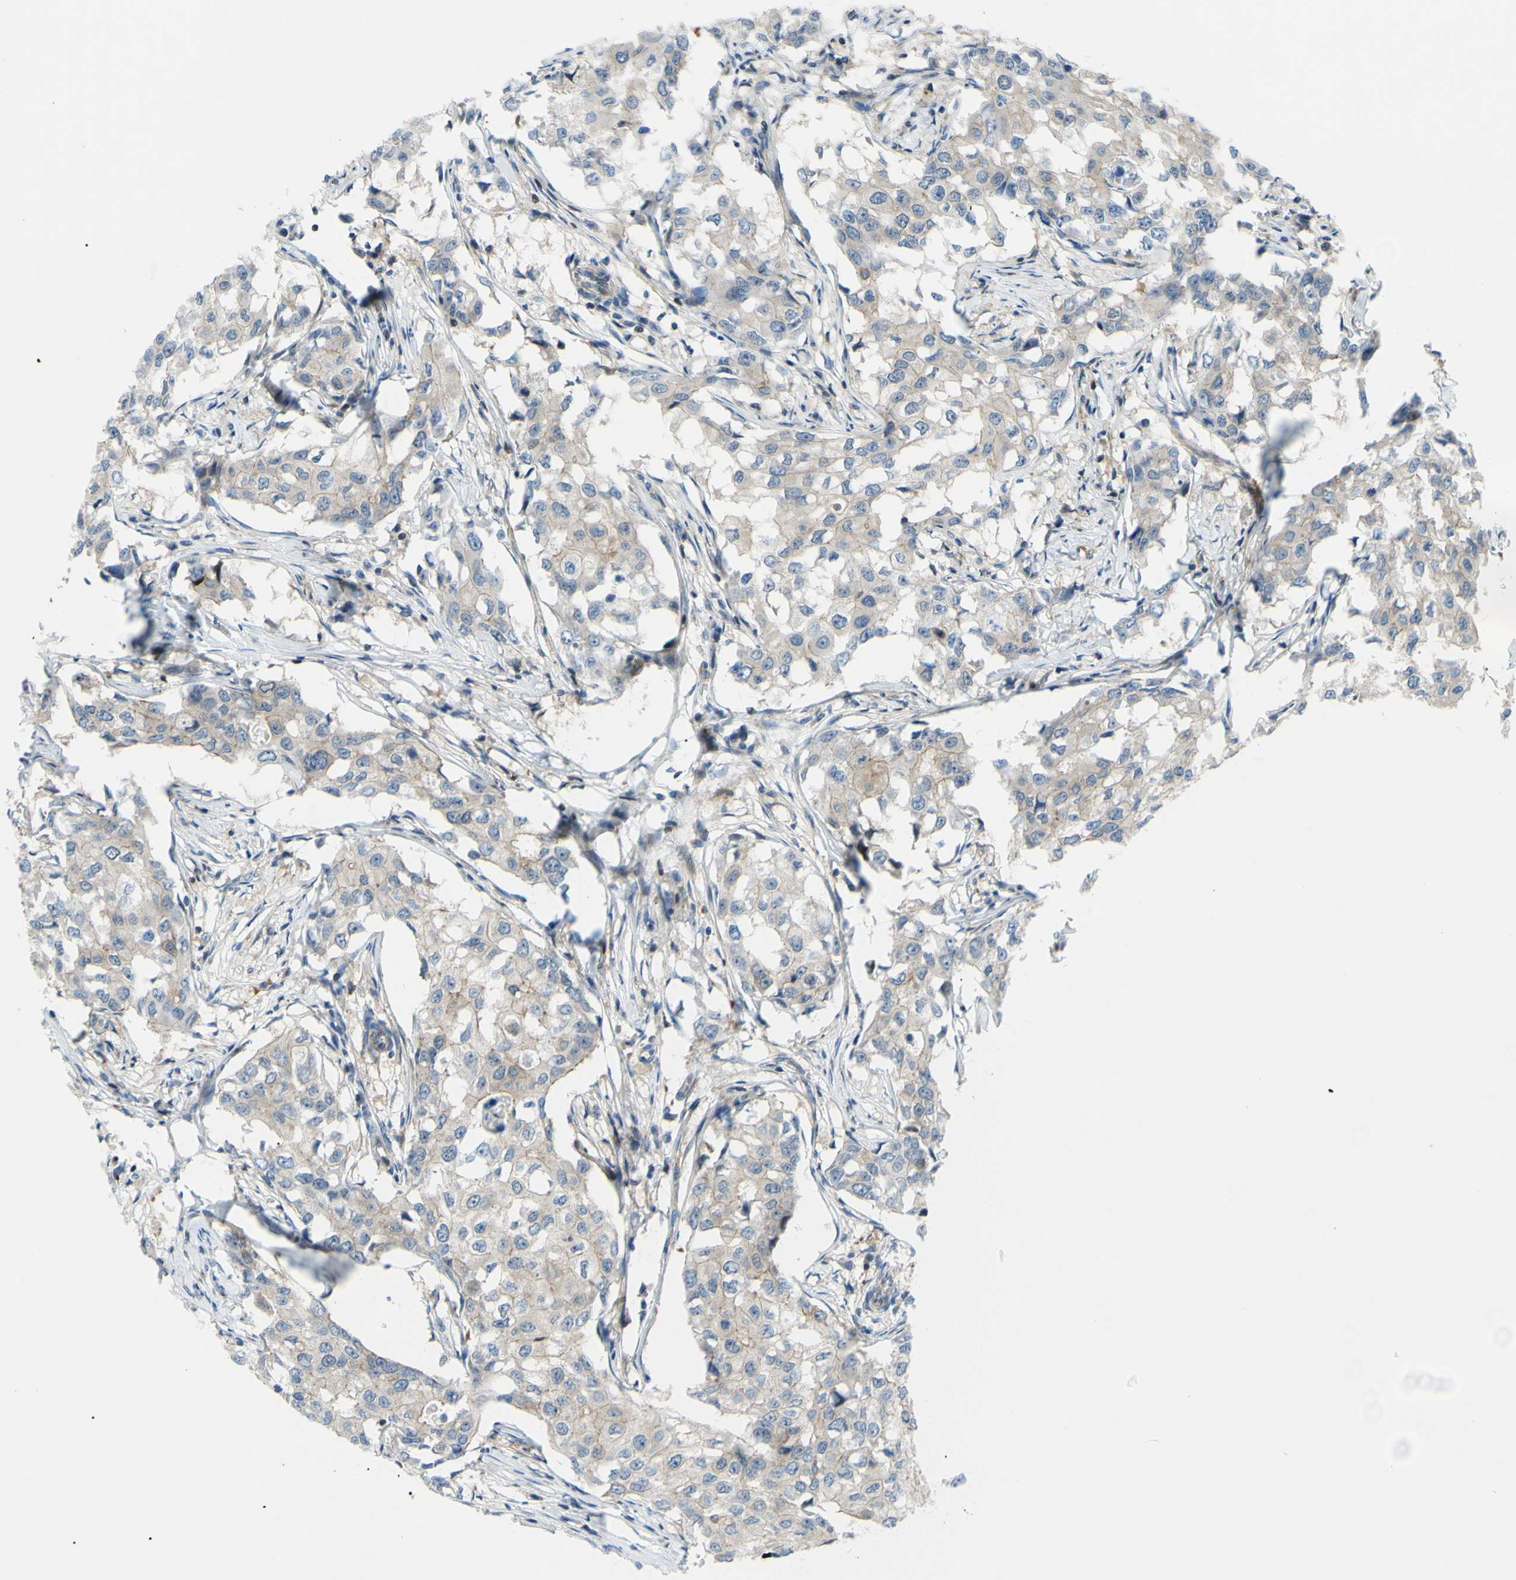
{"staining": {"intensity": "weak", "quantity": "<25%", "location": "cytoplasmic/membranous"}, "tissue": "breast cancer", "cell_type": "Tumor cells", "image_type": "cancer", "snomed": [{"axis": "morphology", "description": "Duct carcinoma"}, {"axis": "topography", "description": "Breast"}], "caption": "Protein analysis of breast cancer (invasive ductal carcinoma) reveals no significant positivity in tumor cells. (Brightfield microscopy of DAB (3,3'-diaminobenzidine) immunohistochemistry at high magnification).", "gene": "PAK2", "patient": {"sex": "female", "age": 27}}